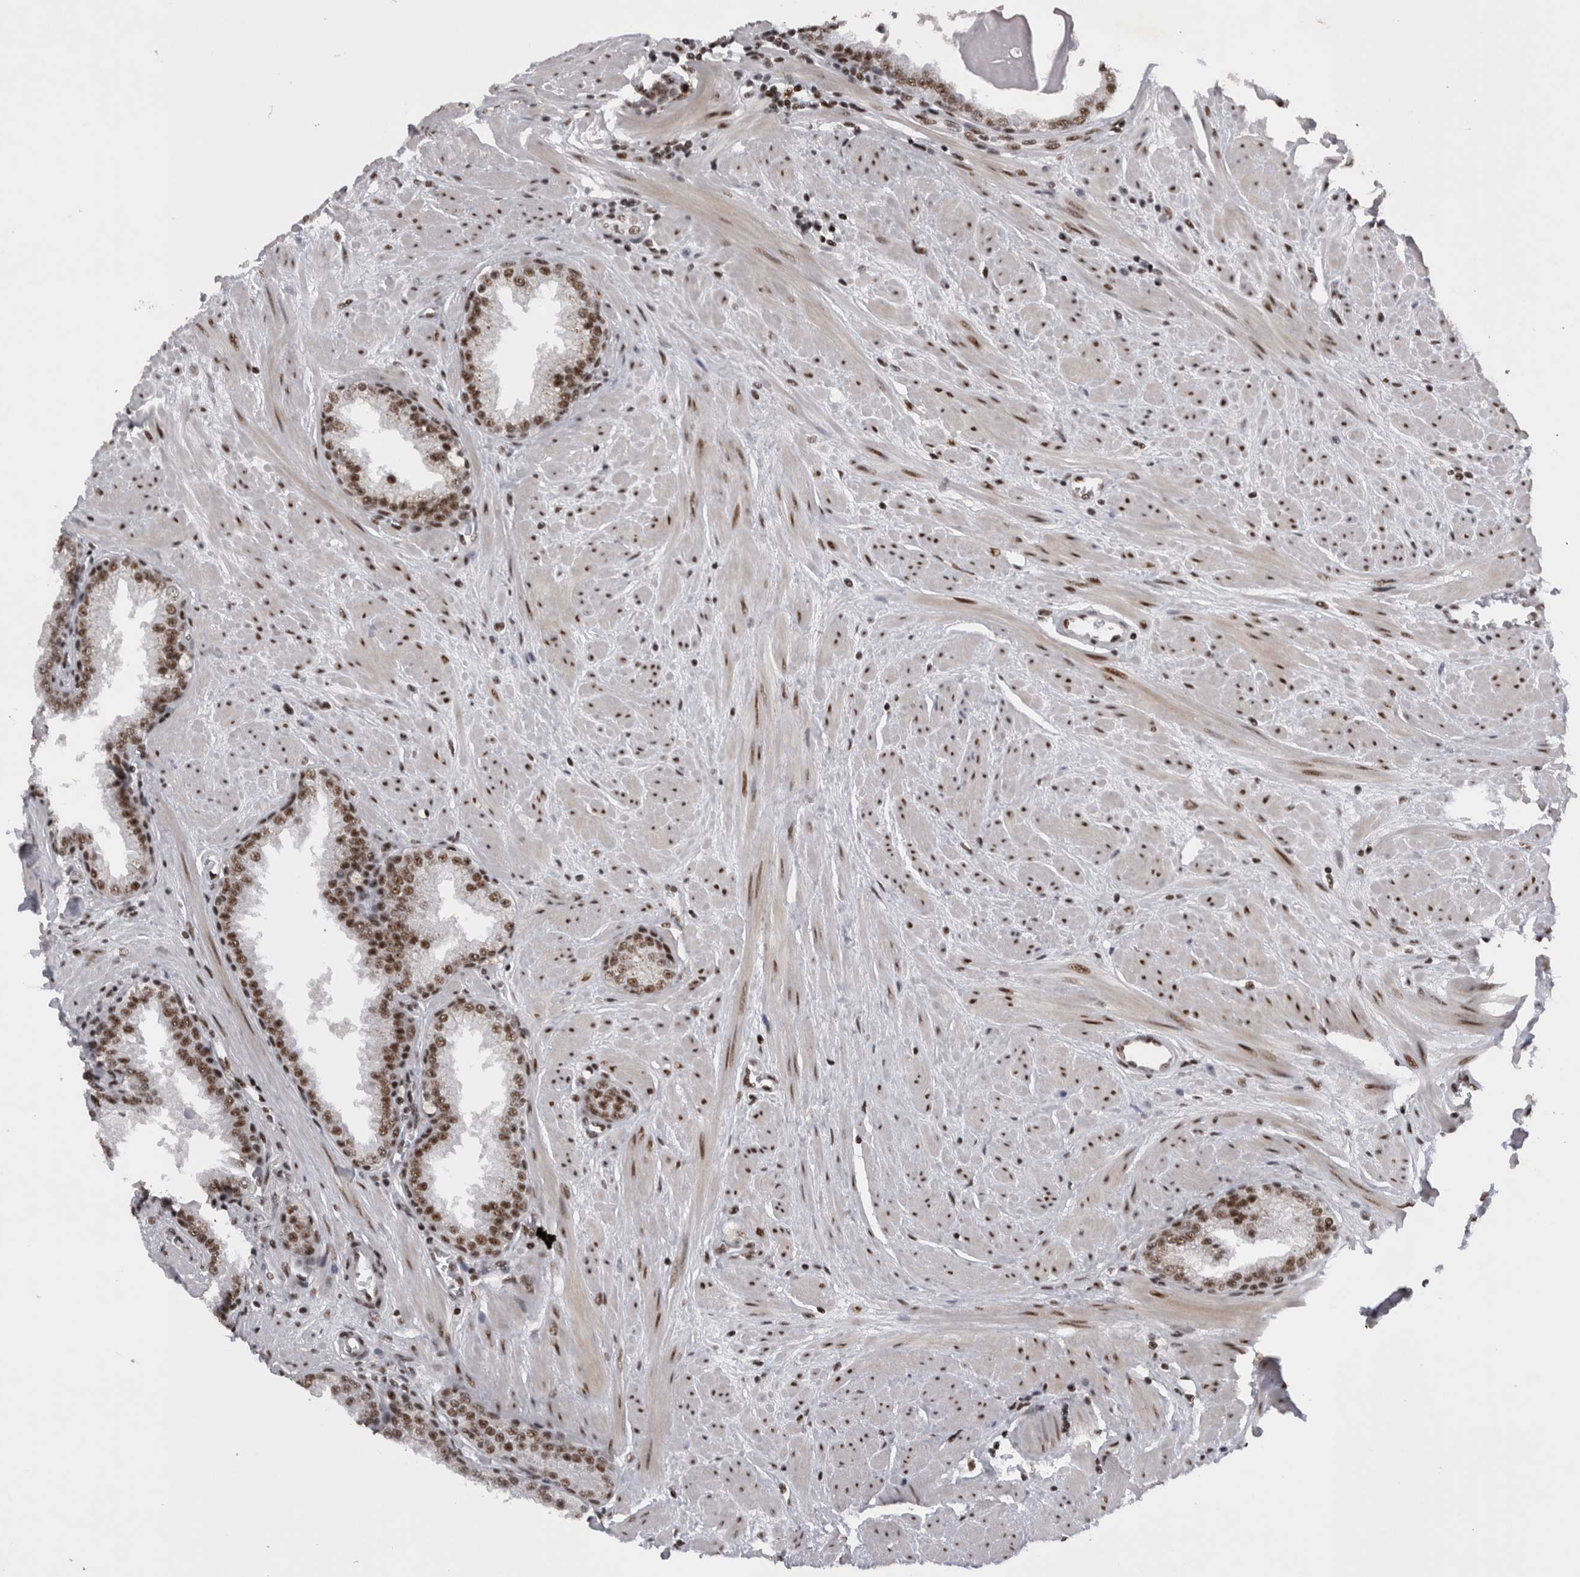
{"staining": {"intensity": "strong", "quantity": ">75%", "location": "nuclear"}, "tissue": "prostate", "cell_type": "Glandular cells", "image_type": "normal", "snomed": [{"axis": "morphology", "description": "Normal tissue, NOS"}, {"axis": "topography", "description": "Prostate"}], "caption": "Immunohistochemistry (IHC) histopathology image of normal human prostate stained for a protein (brown), which displays high levels of strong nuclear positivity in about >75% of glandular cells.", "gene": "CDK11A", "patient": {"sex": "male", "age": 51}}